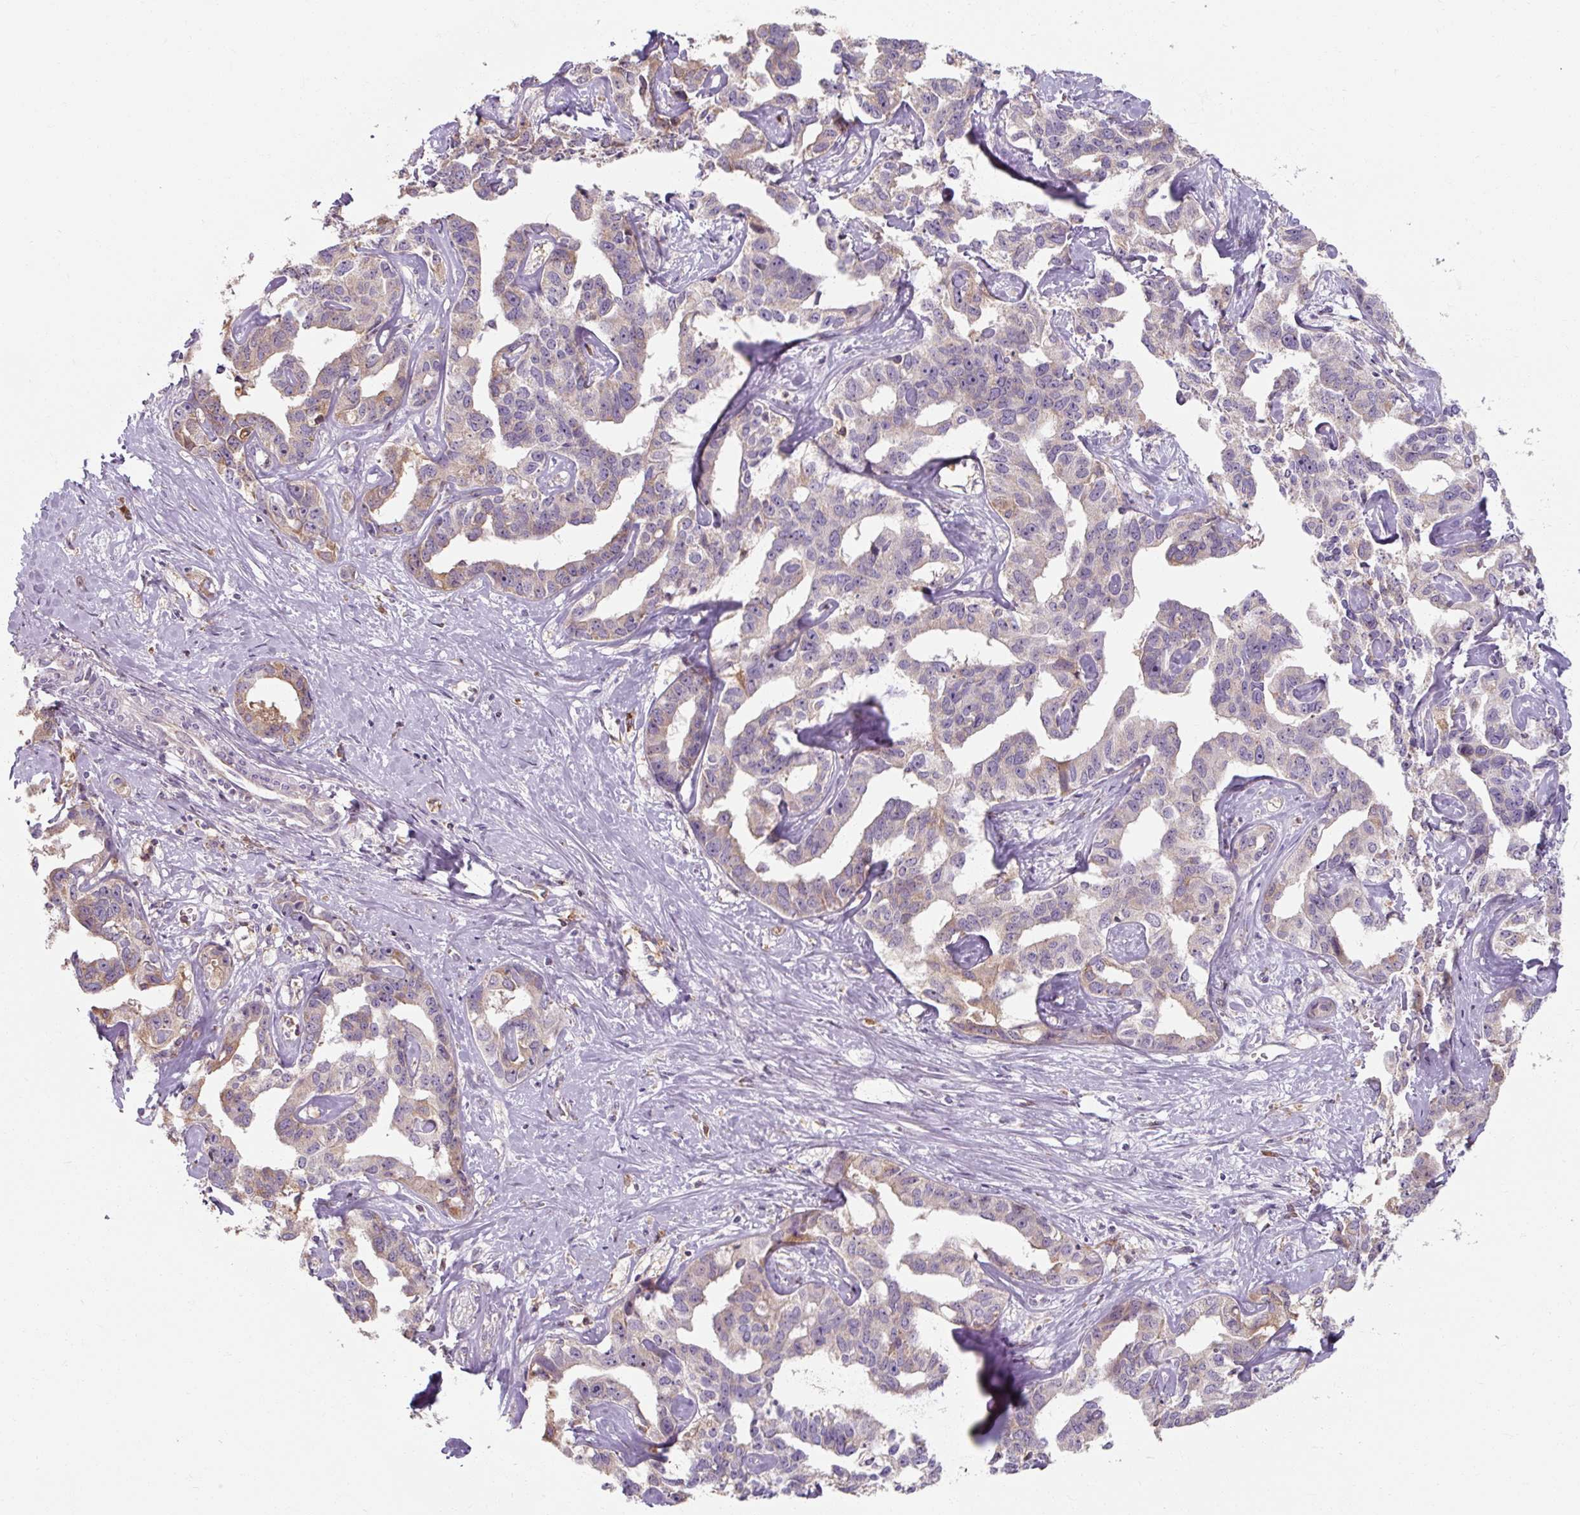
{"staining": {"intensity": "weak", "quantity": "<25%", "location": "cytoplasmic/membranous"}, "tissue": "liver cancer", "cell_type": "Tumor cells", "image_type": "cancer", "snomed": [{"axis": "morphology", "description": "Cholangiocarcinoma"}, {"axis": "topography", "description": "Liver"}], "caption": "This is an IHC photomicrograph of human liver cholangiocarcinoma. There is no staining in tumor cells.", "gene": "TSEN54", "patient": {"sex": "male", "age": 59}}